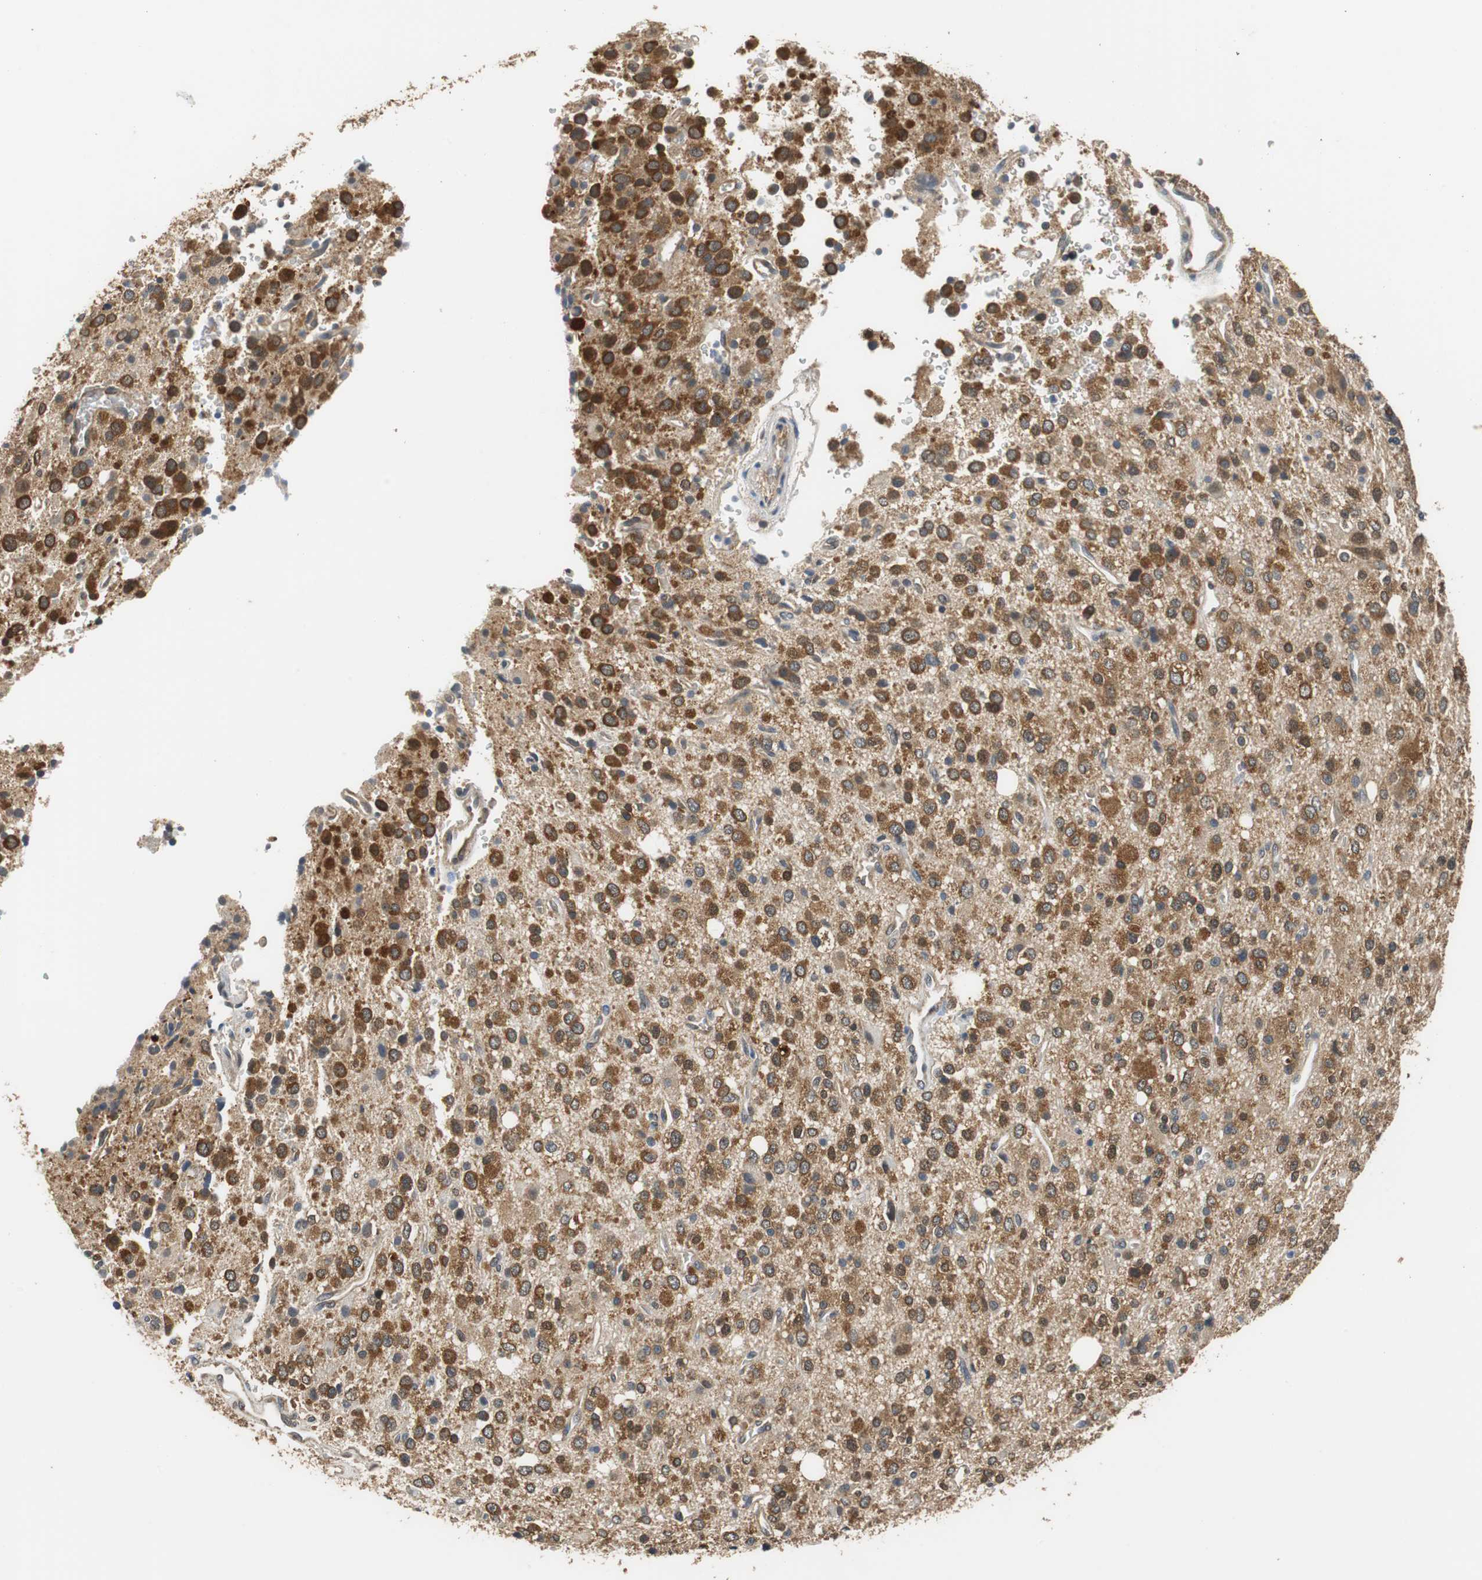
{"staining": {"intensity": "strong", "quantity": ">75%", "location": "cytoplasmic/membranous,nuclear"}, "tissue": "glioma", "cell_type": "Tumor cells", "image_type": "cancer", "snomed": [{"axis": "morphology", "description": "Glioma, malignant, High grade"}, {"axis": "topography", "description": "Brain"}], "caption": "A histopathology image showing strong cytoplasmic/membranous and nuclear positivity in approximately >75% of tumor cells in glioma, as visualized by brown immunohistochemical staining.", "gene": "UBQLN2", "patient": {"sex": "male", "age": 47}}